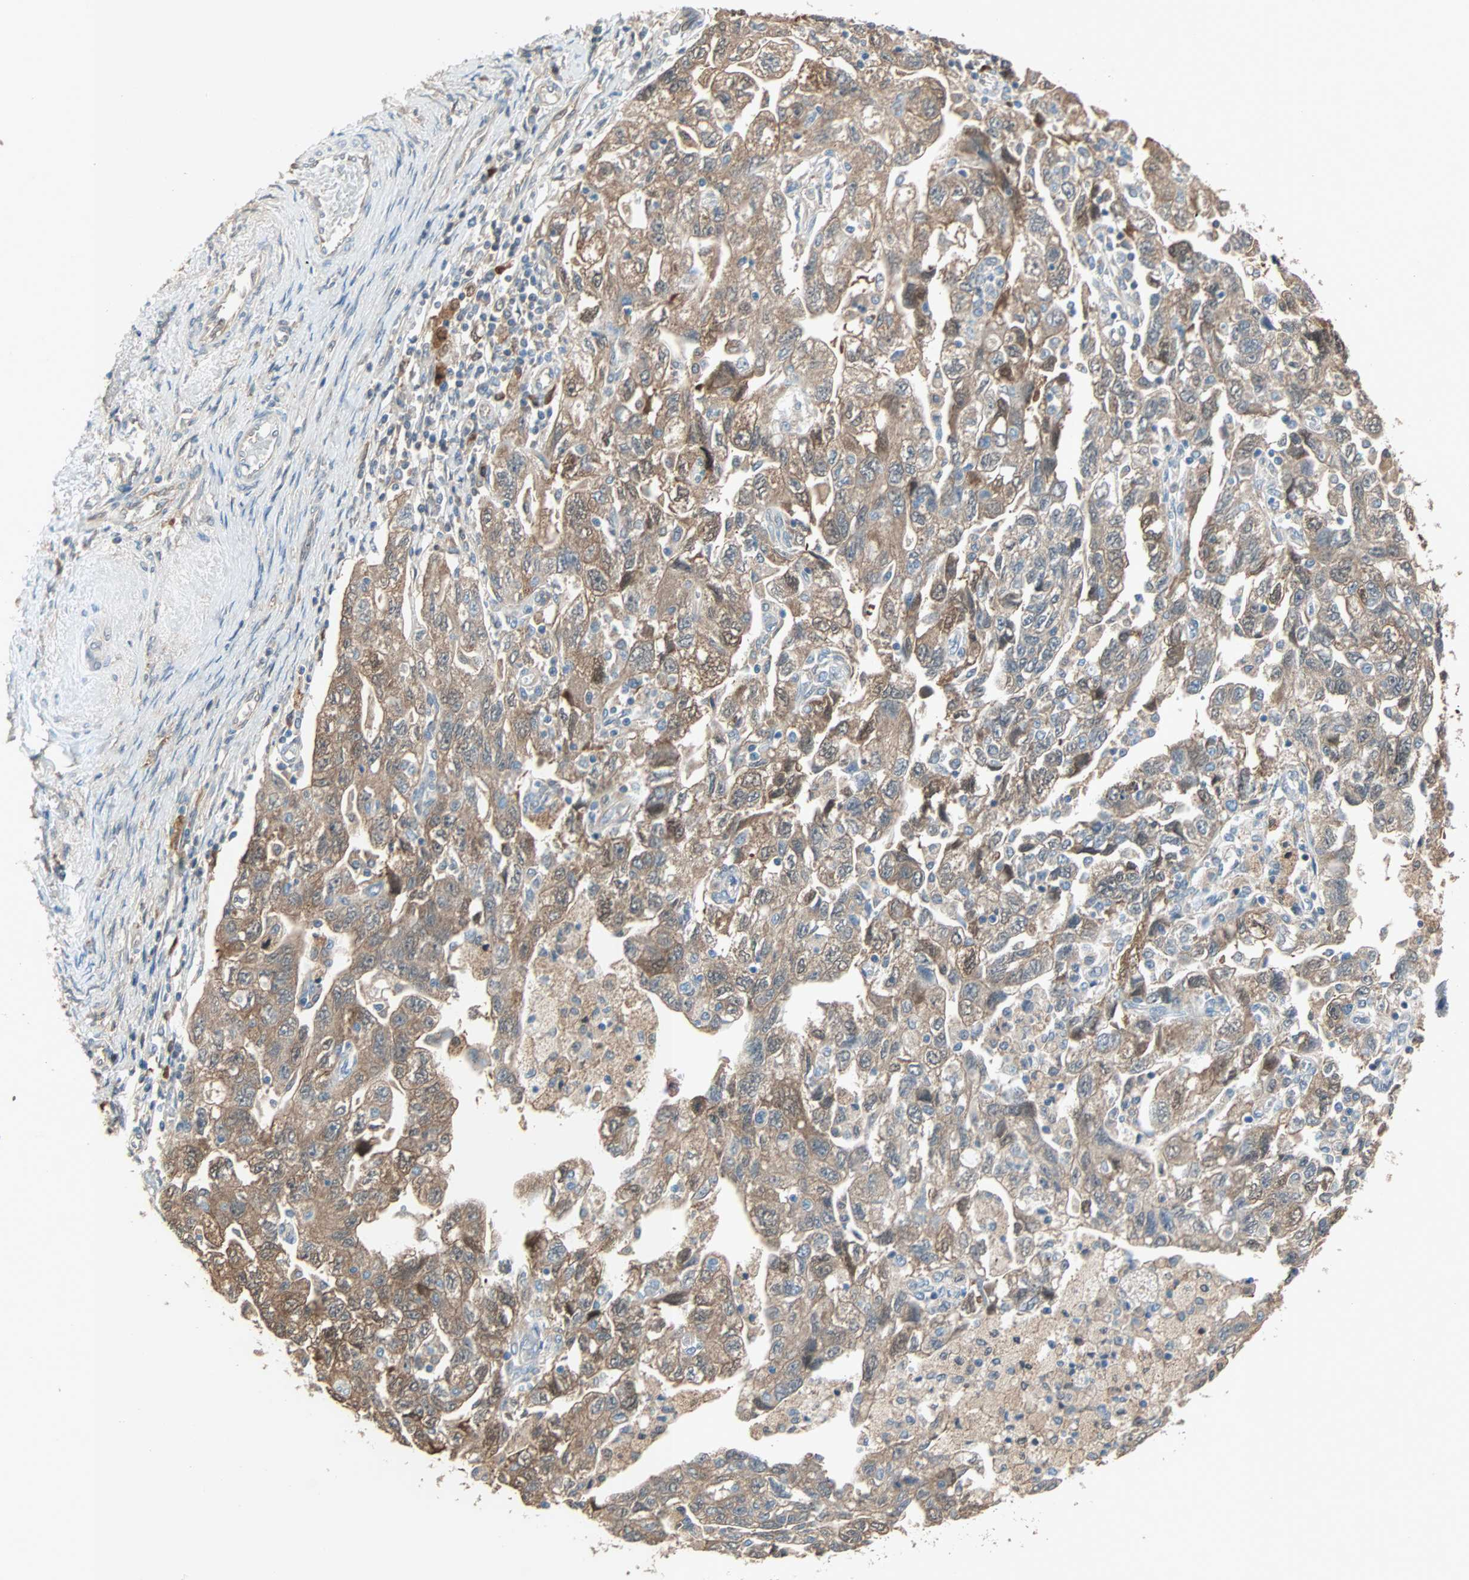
{"staining": {"intensity": "moderate", "quantity": ">75%", "location": "cytoplasmic/membranous"}, "tissue": "ovarian cancer", "cell_type": "Tumor cells", "image_type": "cancer", "snomed": [{"axis": "morphology", "description": "Carcinoma, NOS"}, {"axis": "morphology", "description": "Cystadenocarcinoma, serous, NOS"}, {"axis": "topography", "description": "Ovary"}], "caption": "IHC micrograph of ovarian carcinoma stained for a protein (brown), which displays medium levels of moderate cytoplasmic/membranous staining in approximately >75% of tumor cells.", "gene": "PRDX1", "patient": {"sex": "female", "age": 69}}